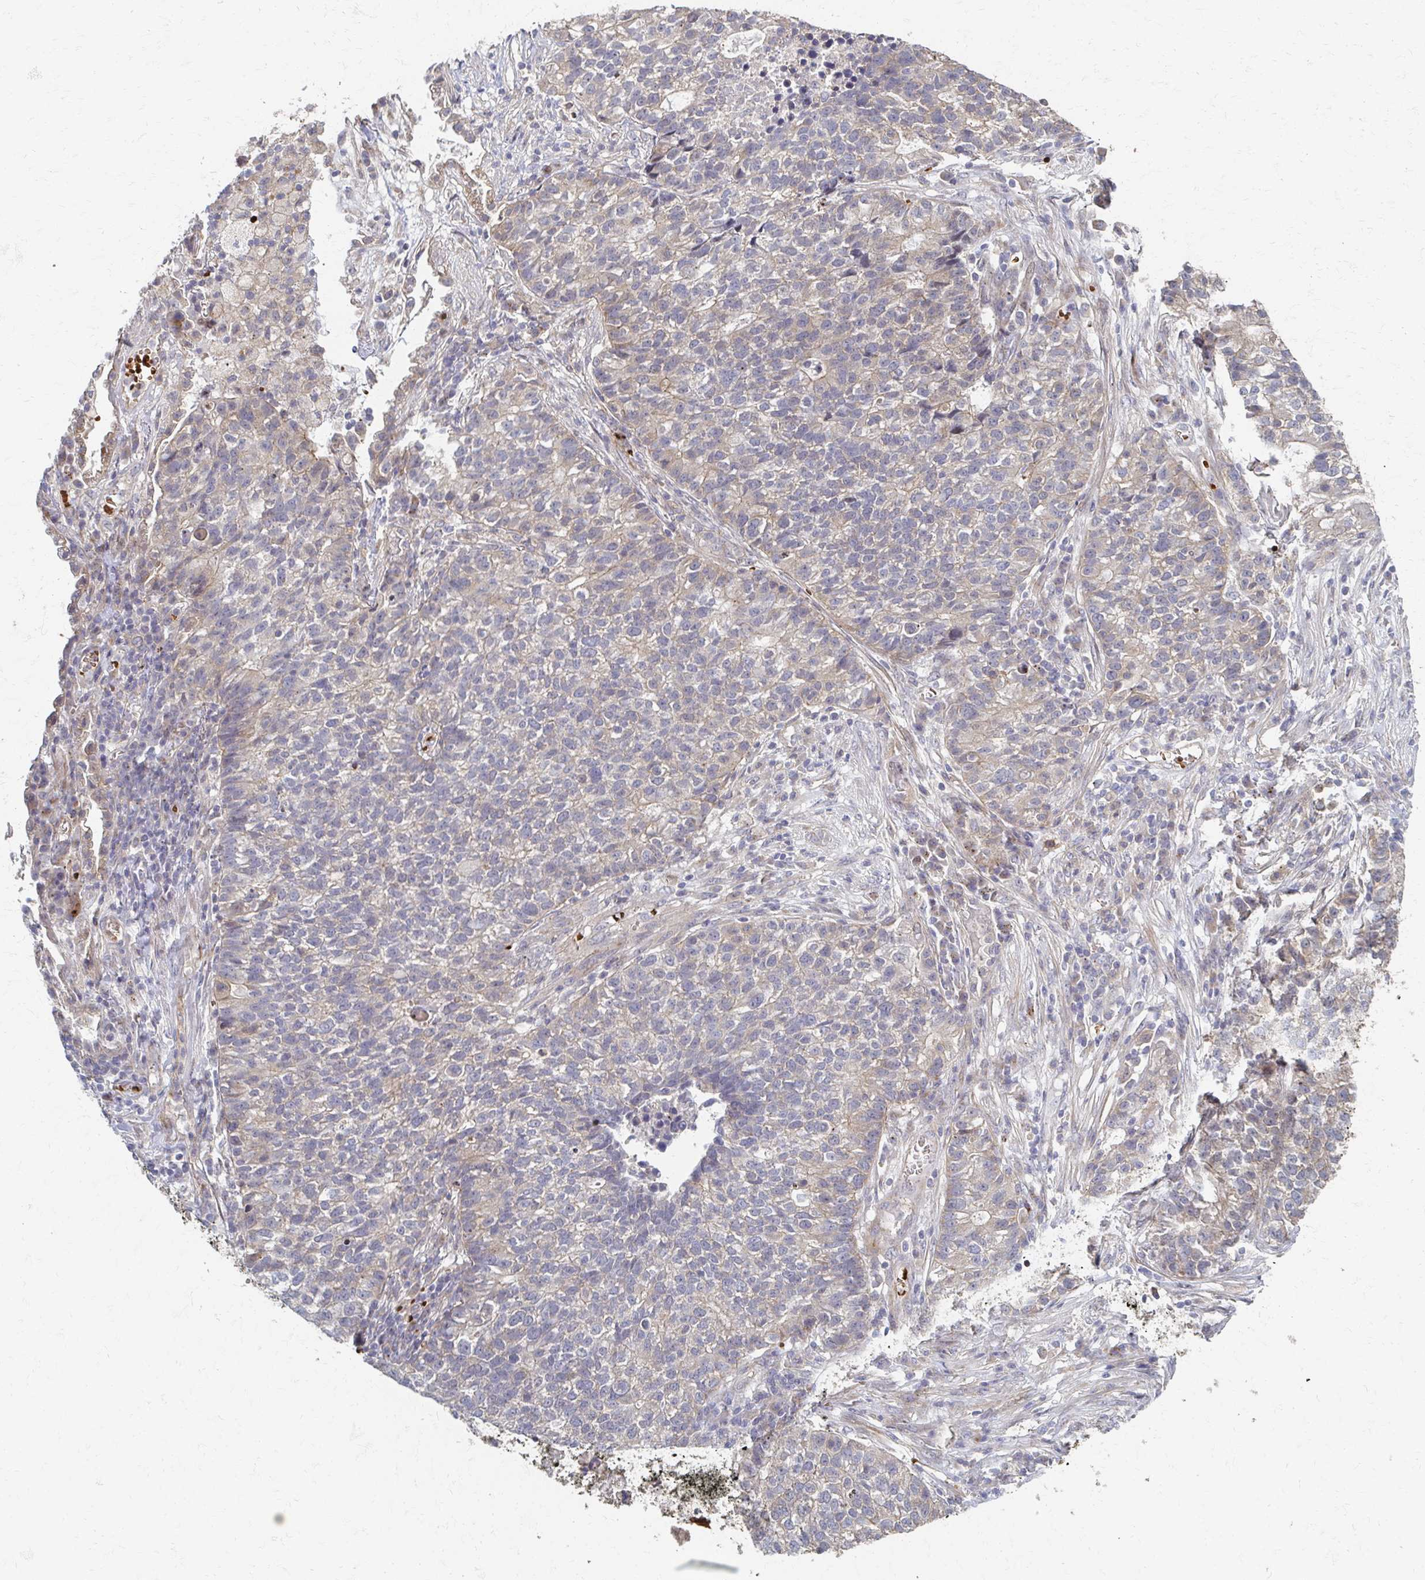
{"staining": {"intensity": "weak", "quantity": "<25%", "location": "cytoplasmic/membranous"}, "tissue": "lung cancer", "cell_type": "Tumor cells", "image_type": "cancer", "snomed": [{"axis": "morphology", "description": "Adenocarcinoma, NOS"}, {"axis": "topography", "description": "Lung"}], "caption": "Tumor cells show no significant protein staining in lung cancer.", "gene": "SKA2", "patient": {"sex": "male", "age": 57}}